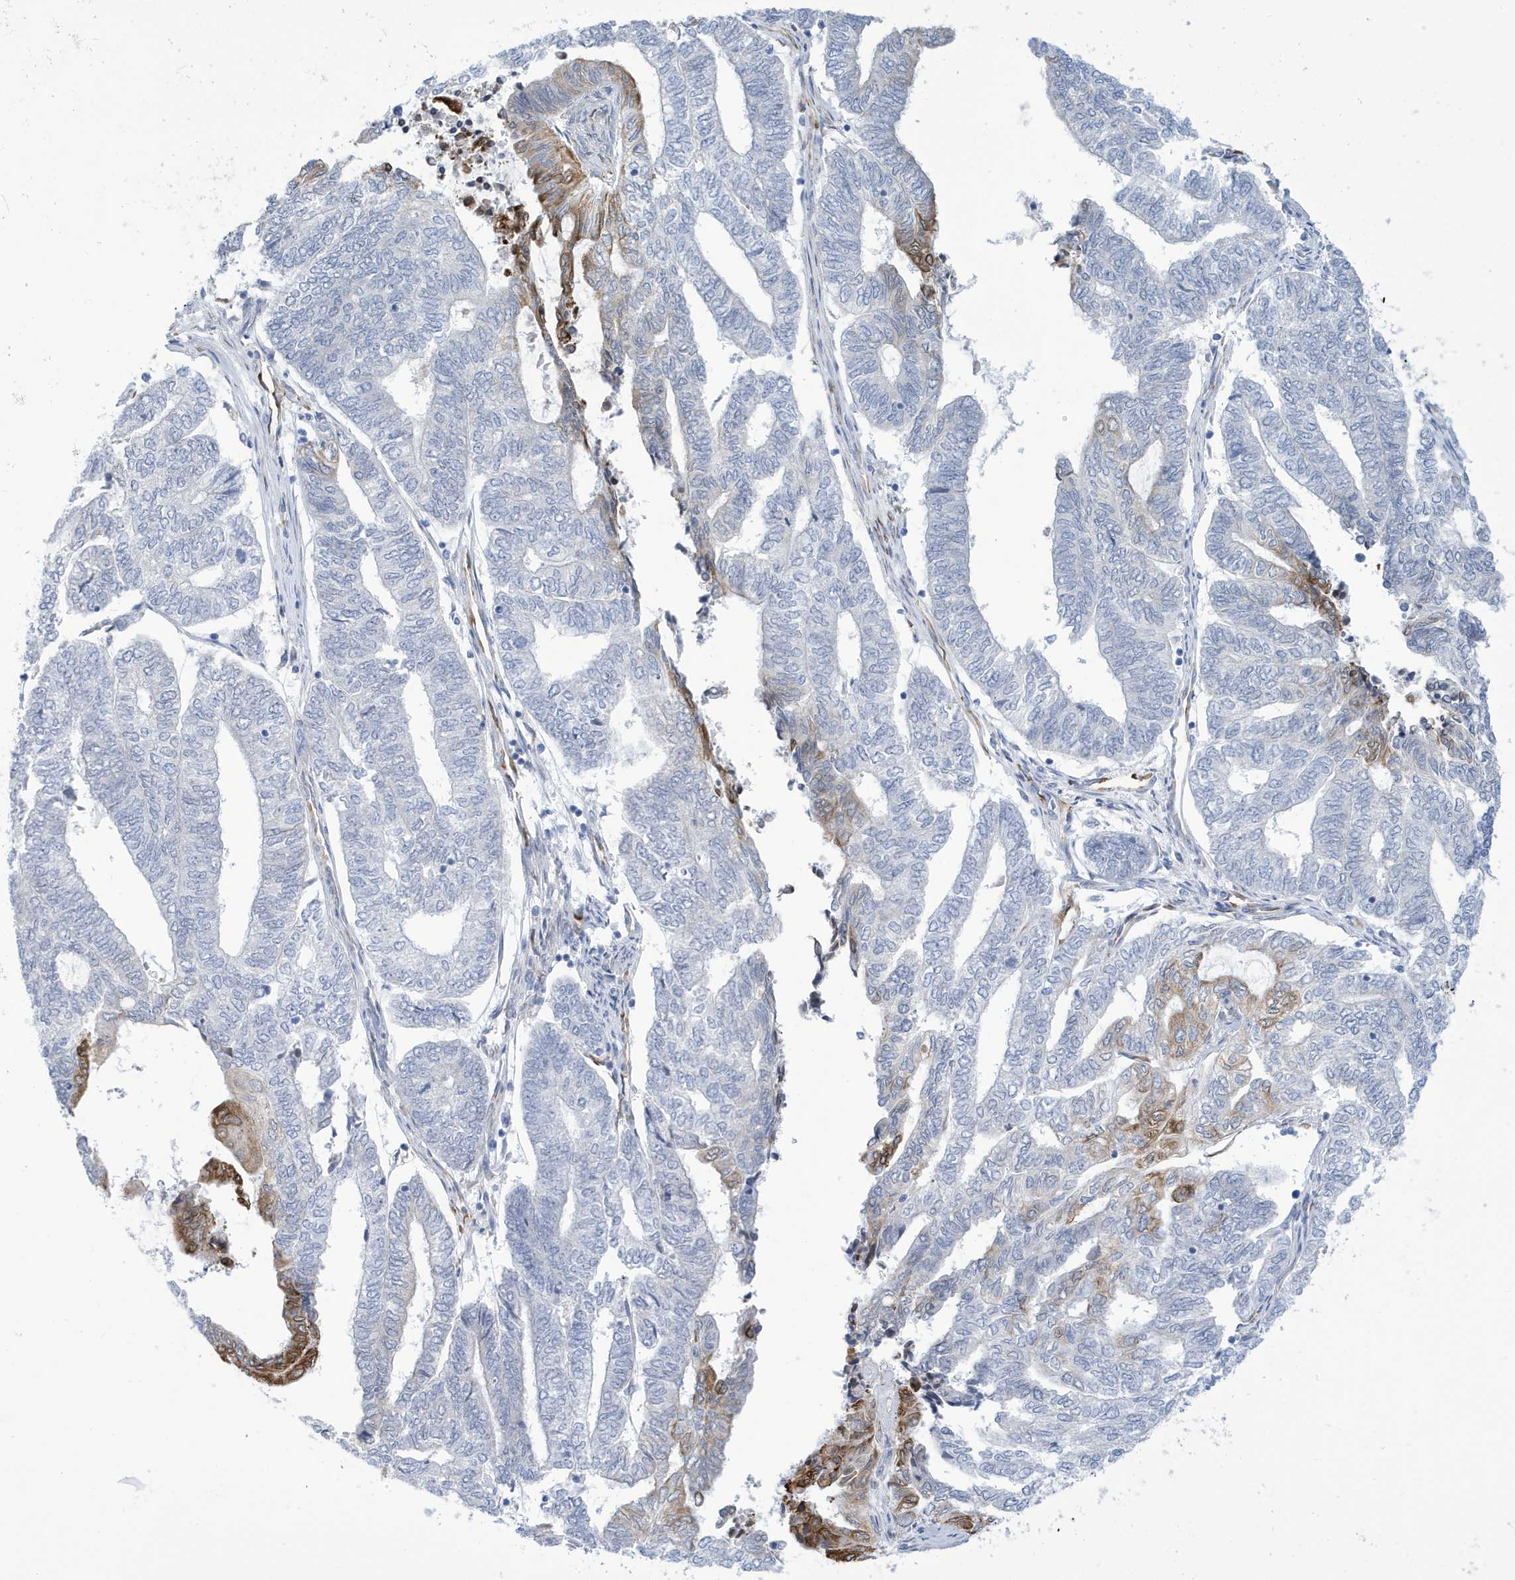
{"staining": {"intensity": "moderate", "quantity": "<25%", "location": "cytoplasmic/membranous"}, "tissue": "endometrial cancer", "cell_type": "Tumor cells", "image_type": "cancer", "snomed": [{"axis": "morphology", "description": "Adenocarcinoma, NOS"}, {"axis": "topography", "description": "Uterus"}, {"axis": "topography", "description": "Endometrium"}], "caption": "Moderate cytoplasmic/membranous expression is present in approximately <25% of tumor cells in adenocarcinoma (endometrial).", "gene": "SEMA3F", "patient": {"sex": "female", "age": 70}}